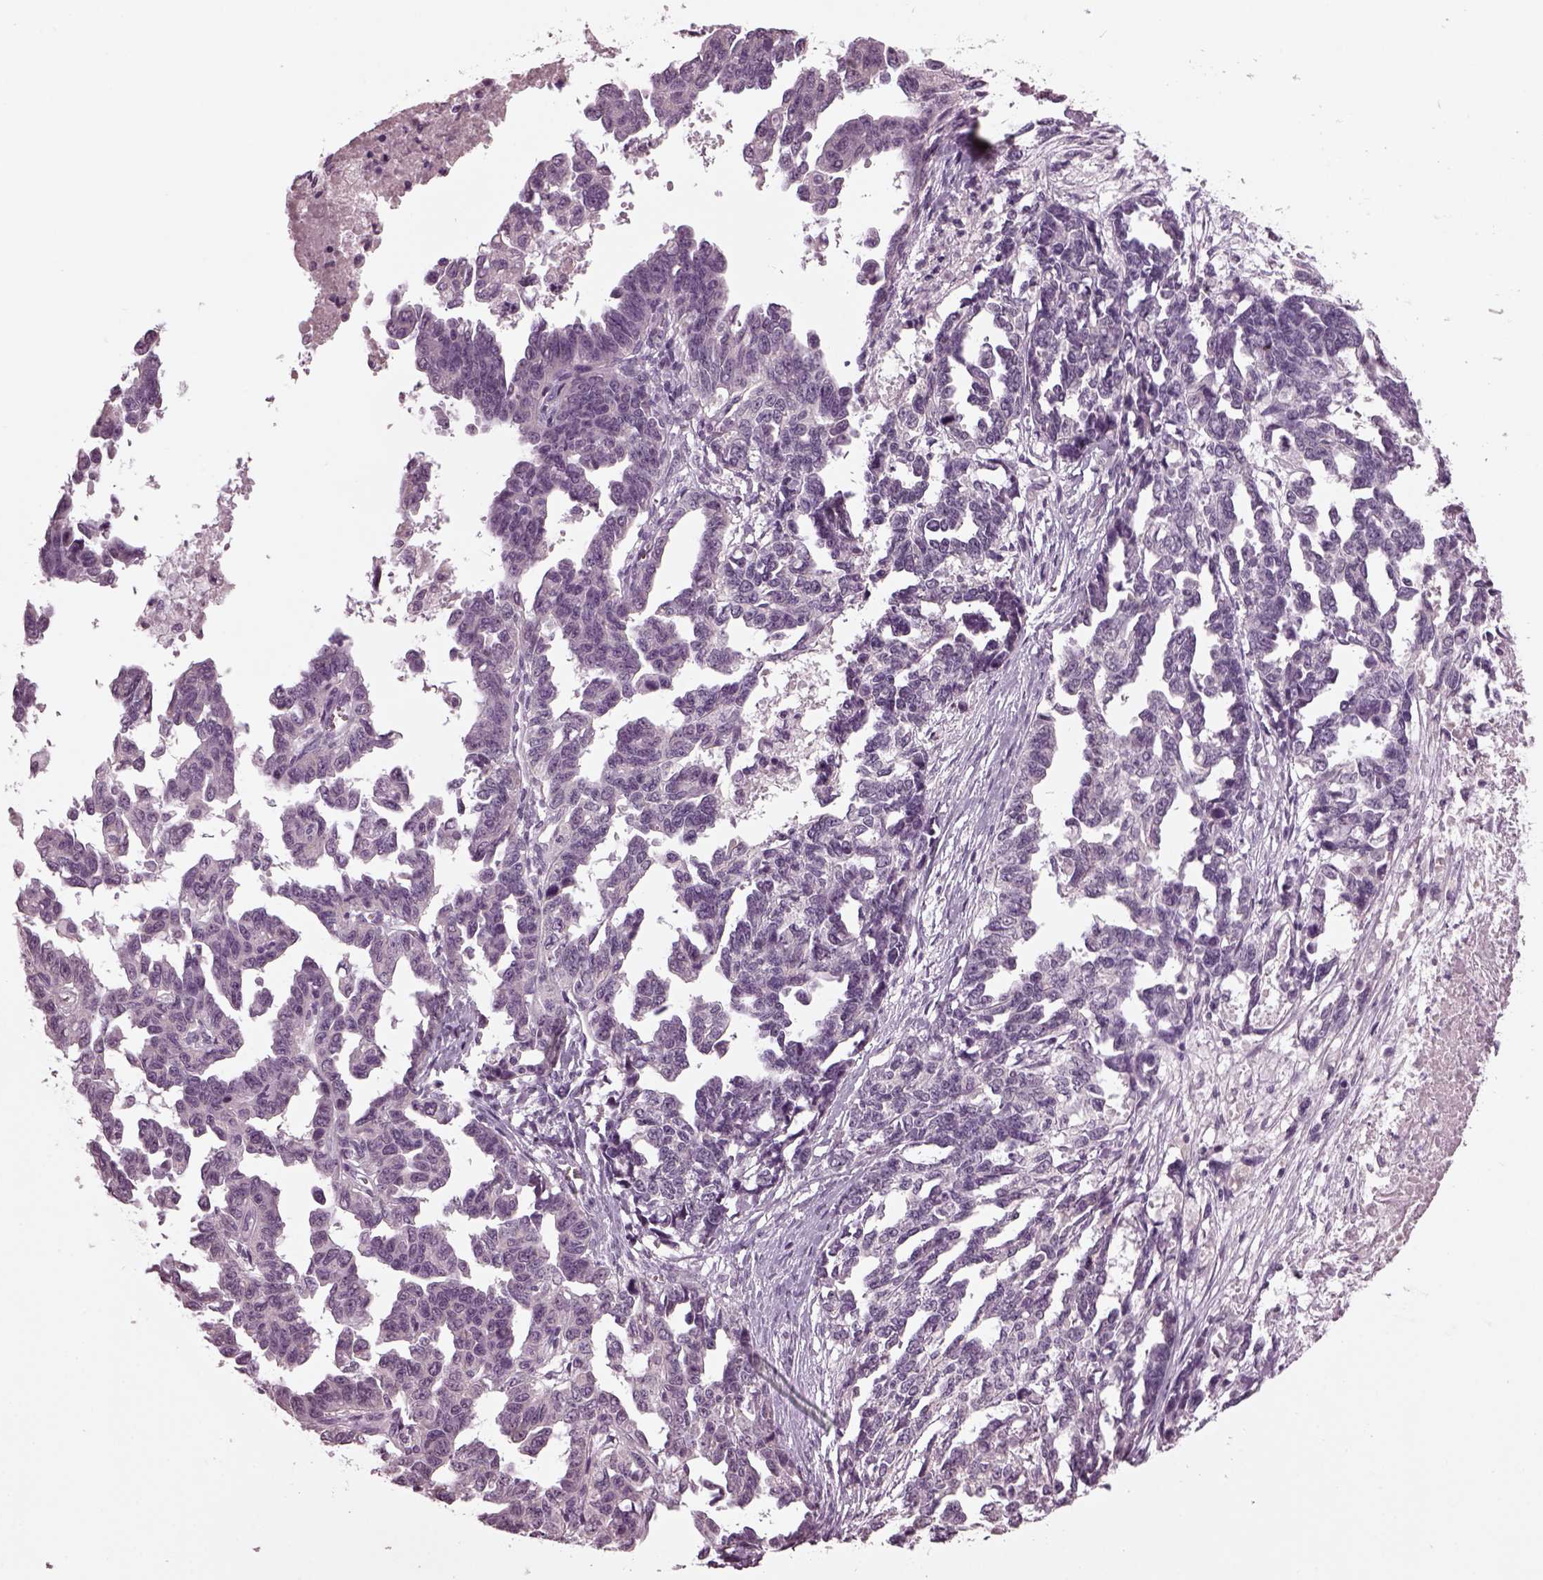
{"staining": {"intensity": "negative", "quantity": "none", "location": "none"}, "tissue": "ovarian cancer", "cell_type": "Tumor cells", "image_type": "cancer", "snomed": [{"axis": "morphology", "description": "Cystadenocarcinoma, serous, NOS"}, {"axis": "topography", "description": "Ovary"}], "caption": "Tumor cells show no significant positivity in ovarian cancer (serous cystadenocarcinoma).", "gene": "CLCN4", "patient": {"sex": "female", "age": 69}}